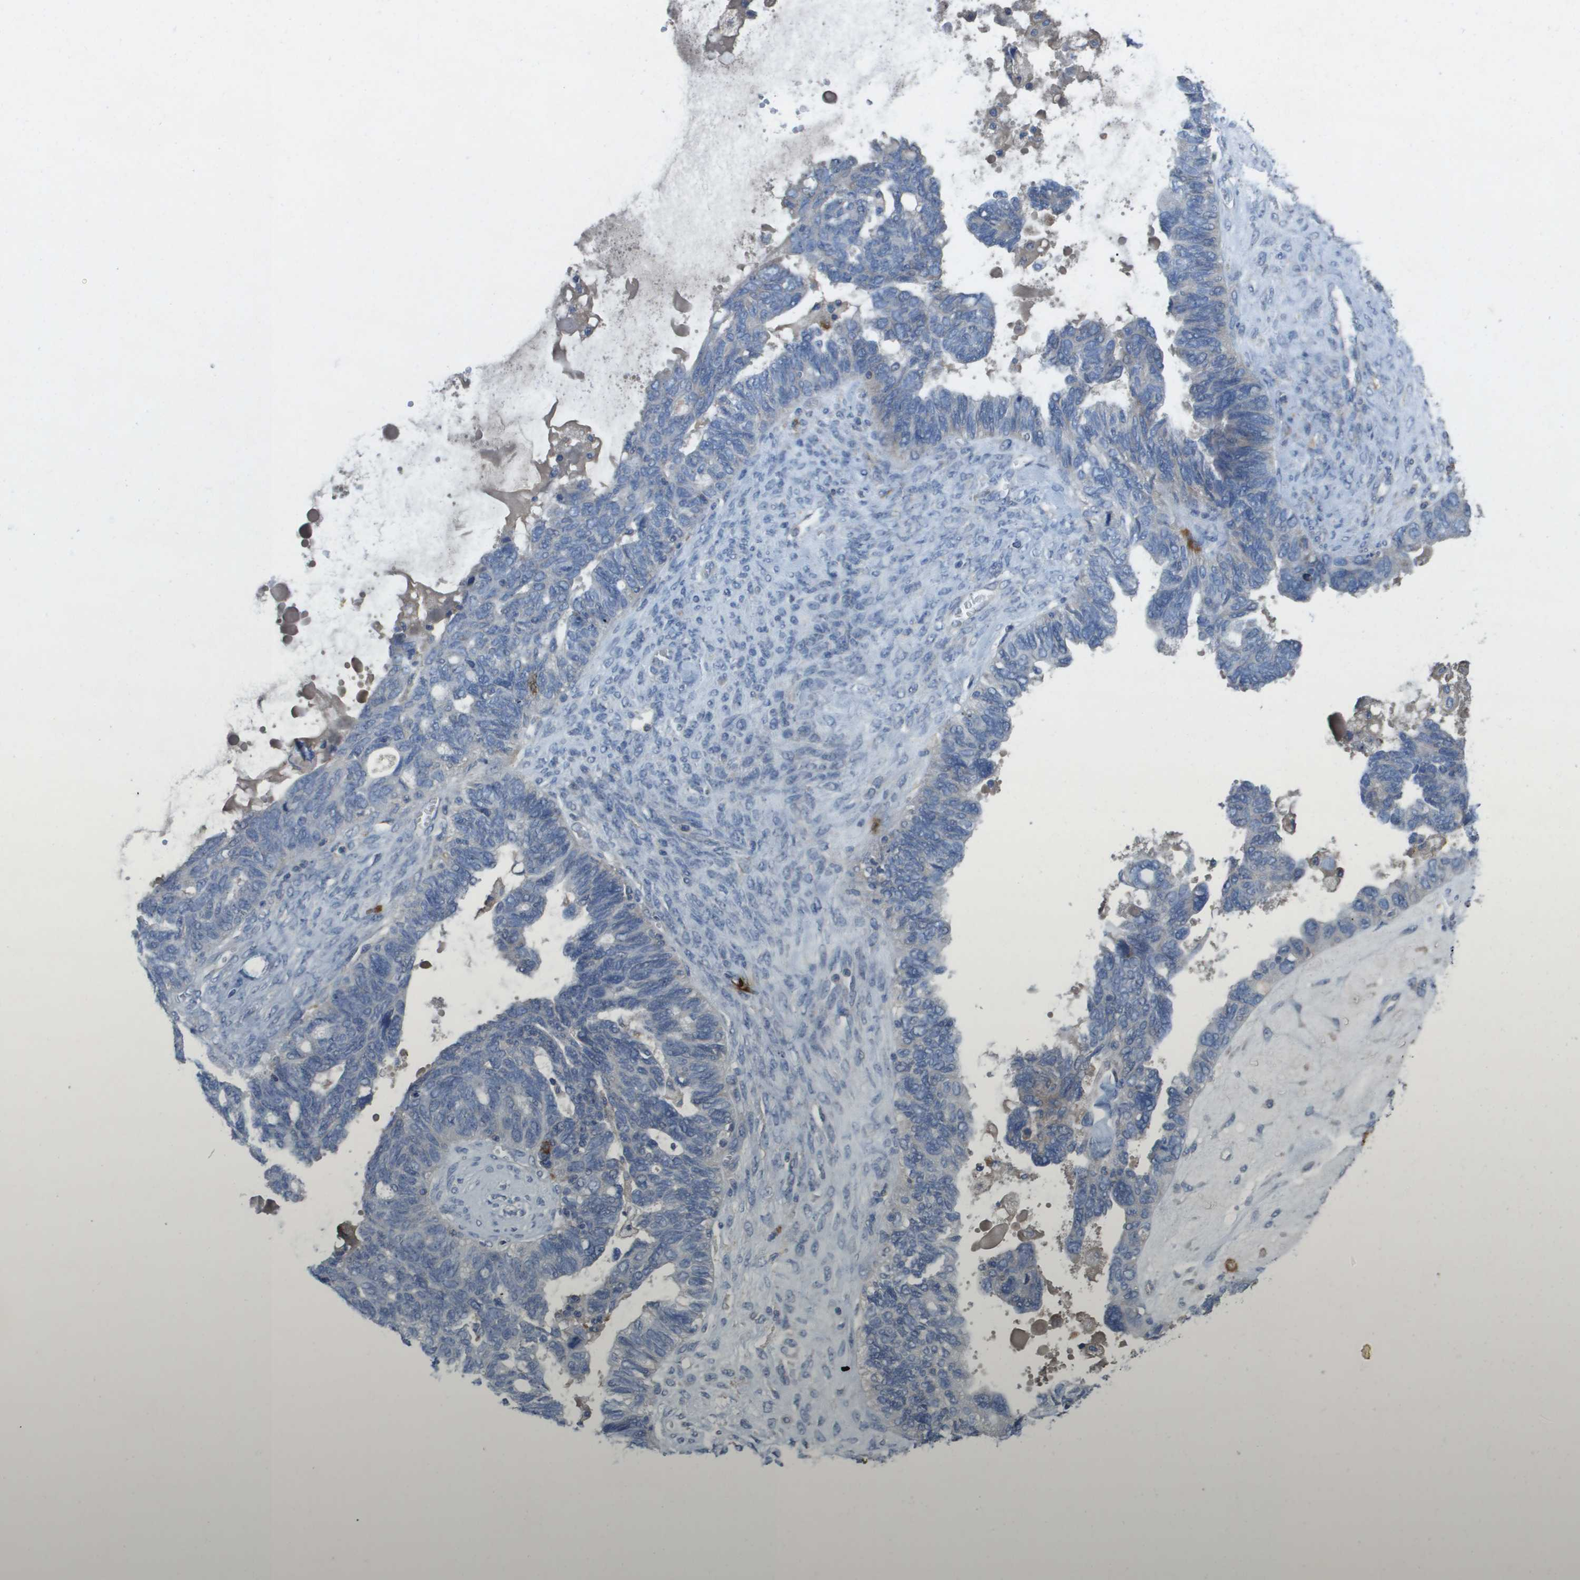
{"staining": {"intensity": "negative", "quantity": "none", "location": "none"}, "tissue": "ovarian cancer", "cell_type": "Tumor cells", "image_type": "cancer", "snomed": [{"axis": "morphology", "description": "Cystadenocarcinoma, serous, NOS"}, {"axis": "topography", "description": "Ovary"}], "caption": "IHC image of neoplastic tissue: ovarian serous cystadenocarcinoma stained with DAB shows no significant protein expression in tumor cells.", "gene": "CLCA4", "patient": {"sex": "female", "age": 79}}